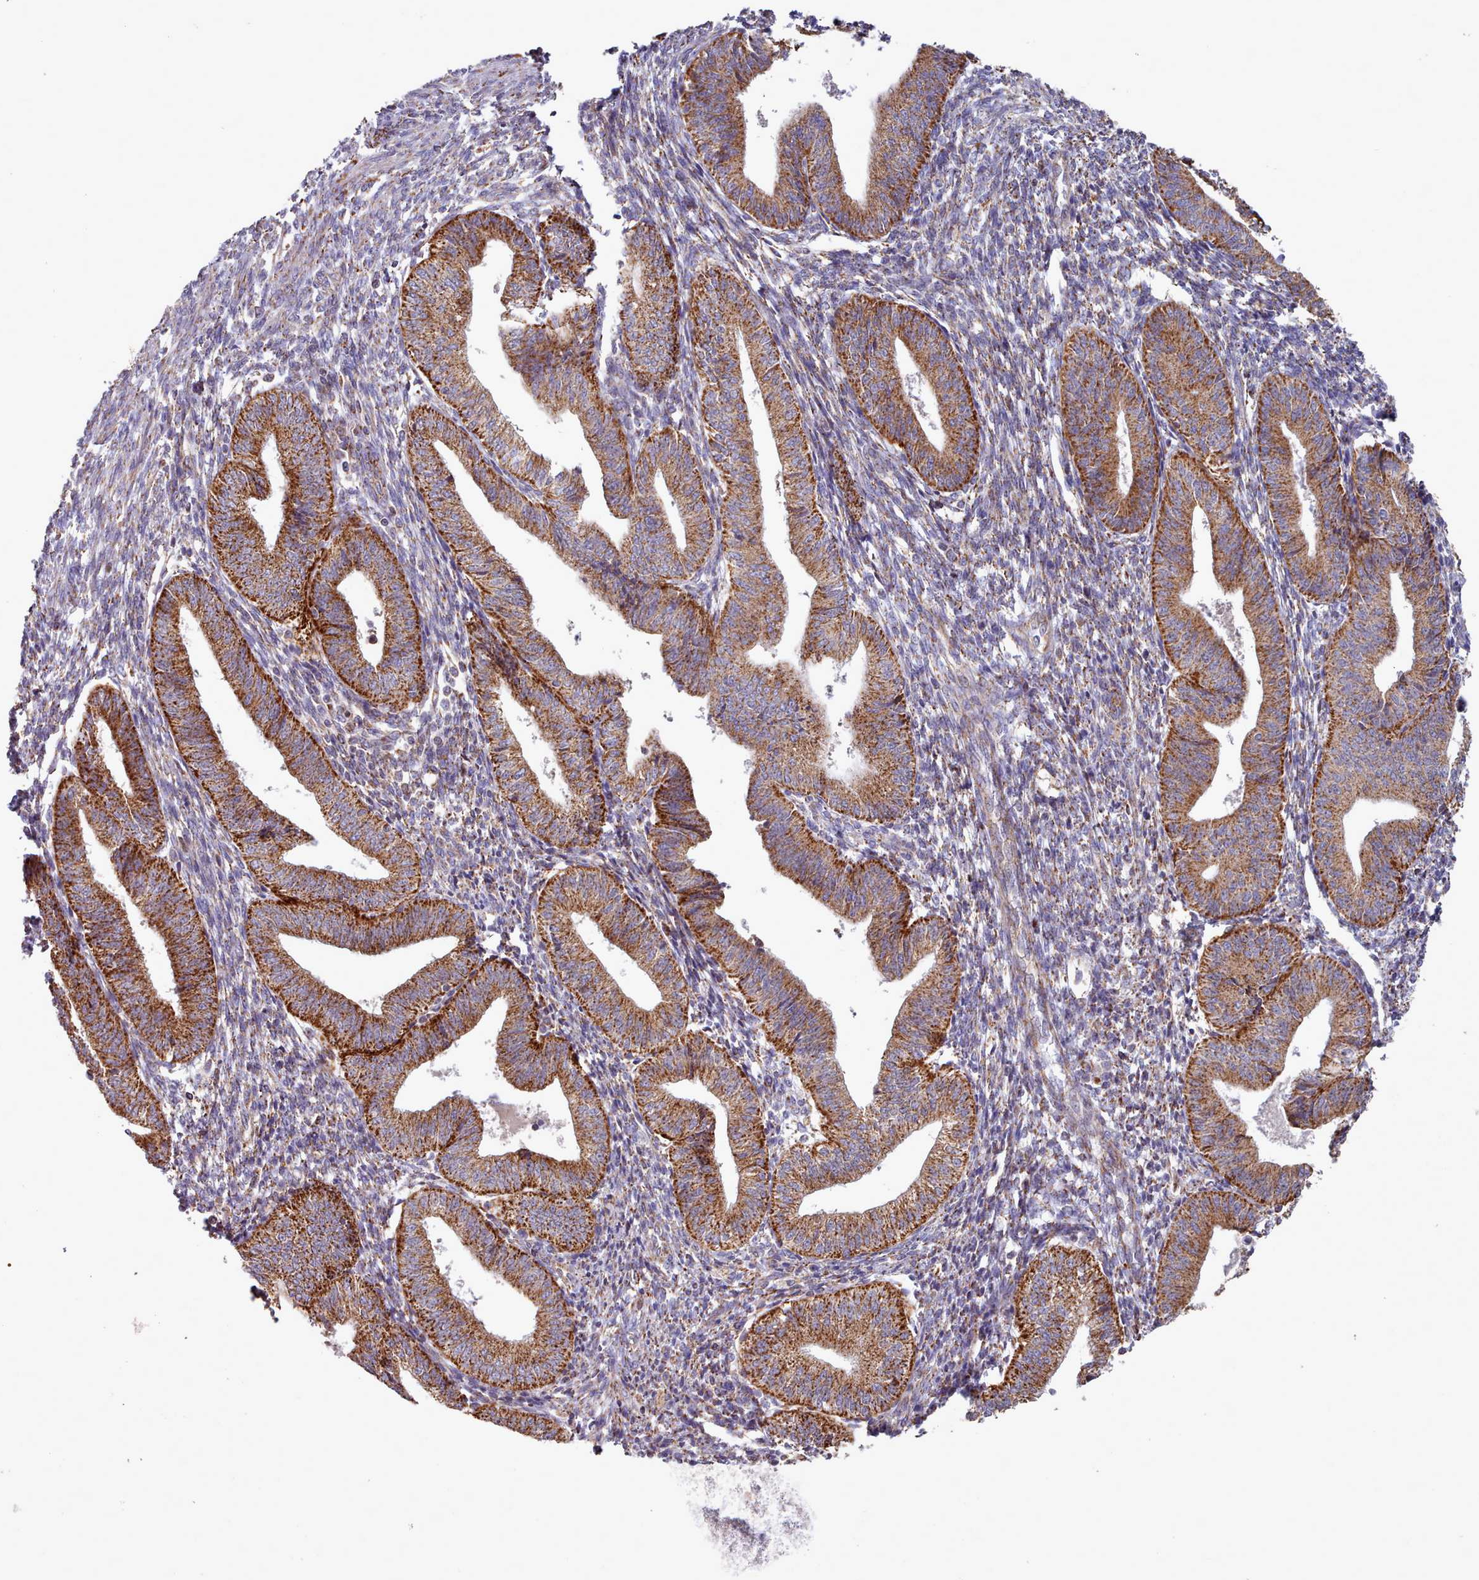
{"staining": {"intensity": "strong", "quantity": "25%-75%", "location": "cytoplasmic/membranous"}, "tissue": "endometrium", "cell_type": "Cells in endometrial stroma", "image_type": "normal", "snomed": [{"axis": "morphology", "description": "Normal tissue, NOS"}, {"axis": "topography", "description": "Endometrium"}], "caption": "This micrograph exhibits immunohistochemistry (IHC) staining of benign human endometrium, with high strong cytoplasmic/membranous positivity in about 25%-75% of cells in endometrial stroma.", "gene": "HSDL2", "patient": {"sex": "female", "age": 34}}